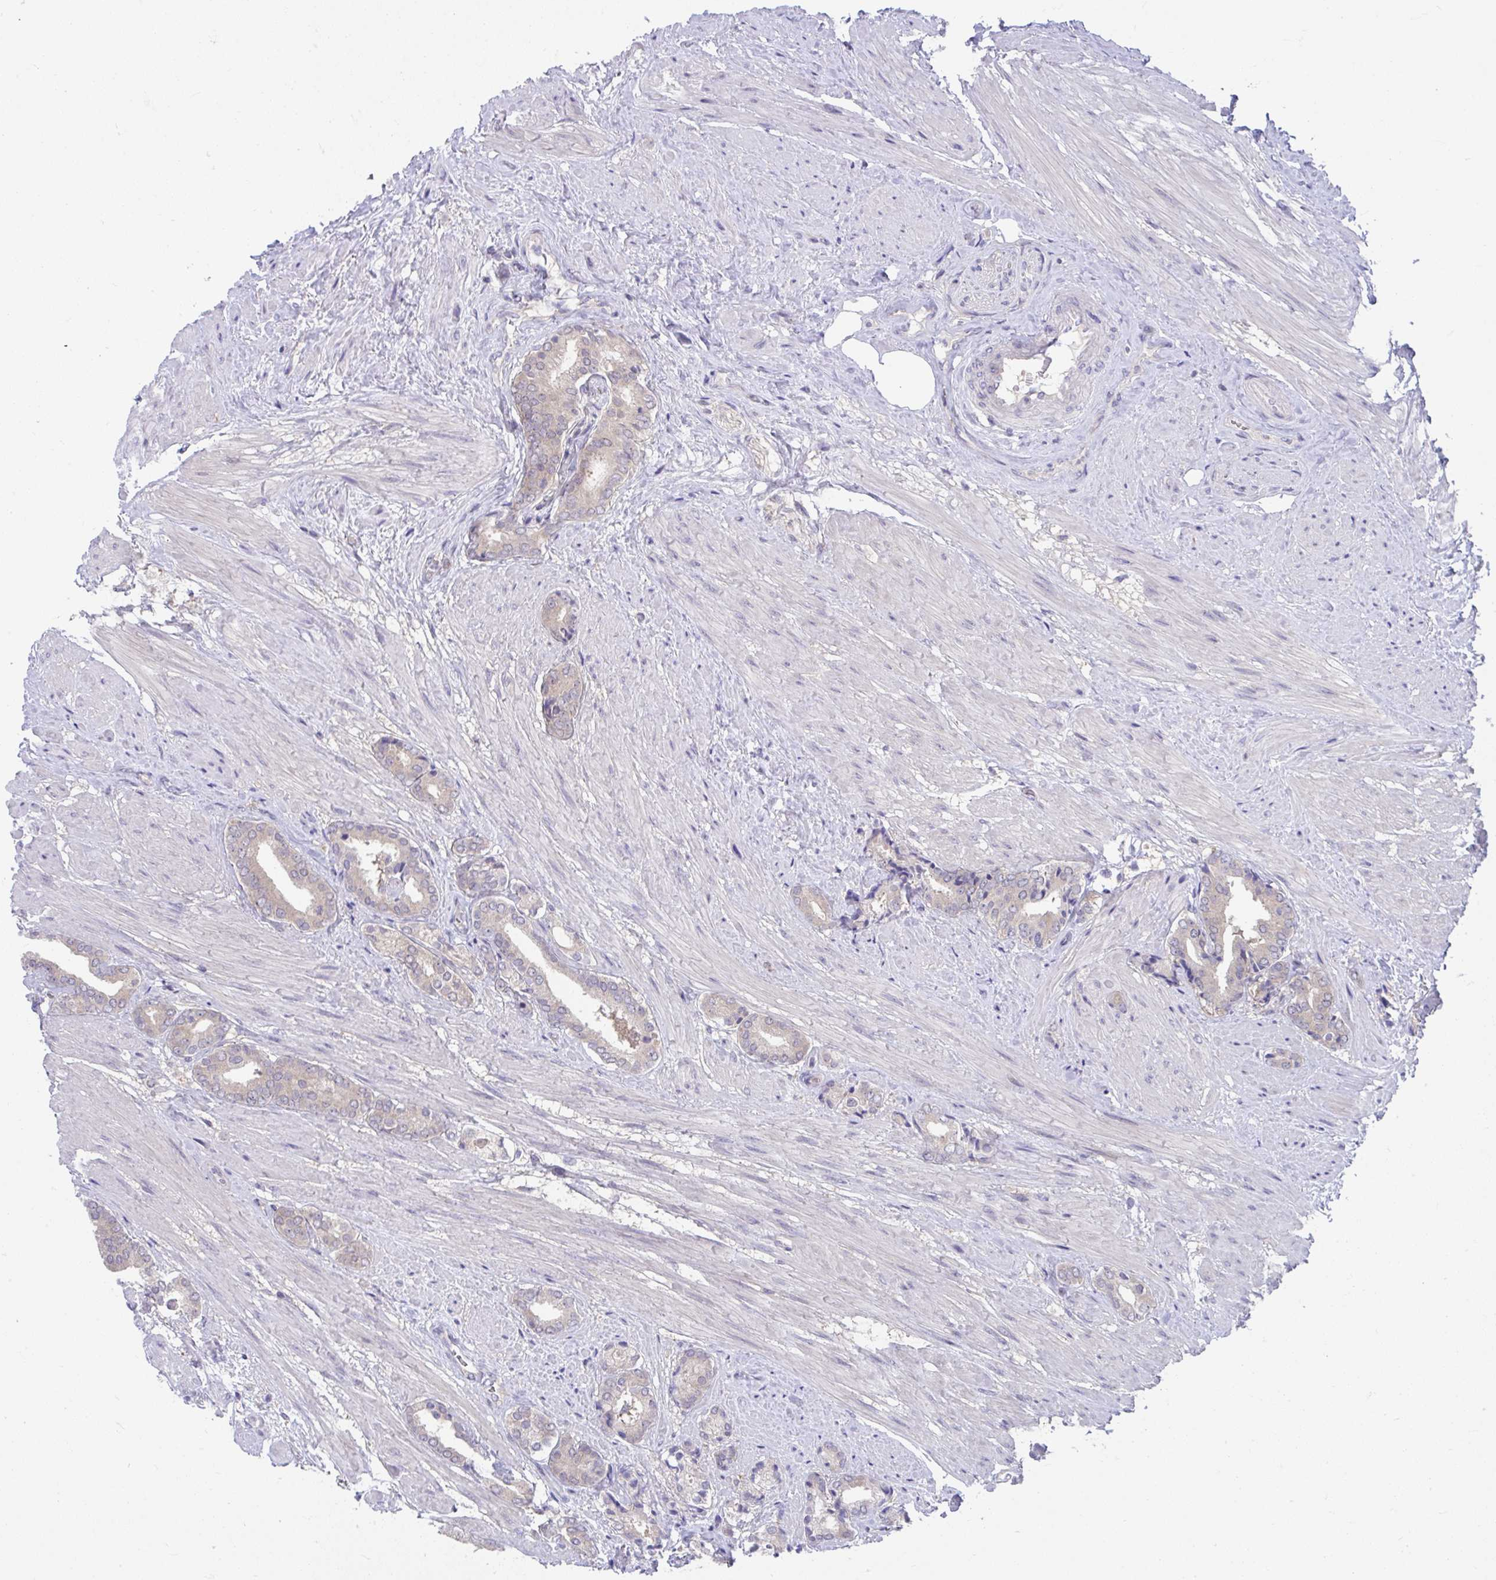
{"staining": {"intensity": "negative", "quantity": "none", "location": "none"}, "tissue": "prostate cancer", "cell_type": "Tumor cells", "image_type": "cancer", "snomed": [{"axis": "morphology", "description": "Adenocarcinoma, High grade"}, {"axis": "topography", "description": "Prostate"}], "caption": "High power microscopy micrograph of an IHC photomicrograph of prostate cancer (adenocarcinoma (high-grade)), revealing no significant expression in tumor cells. (Brightfield microscopy of DAB (3,3'-diaminobenzidine) IHC at high magnification).", "gene": "PCDHB7", "patient": {"sex": "male", "age": 56}}